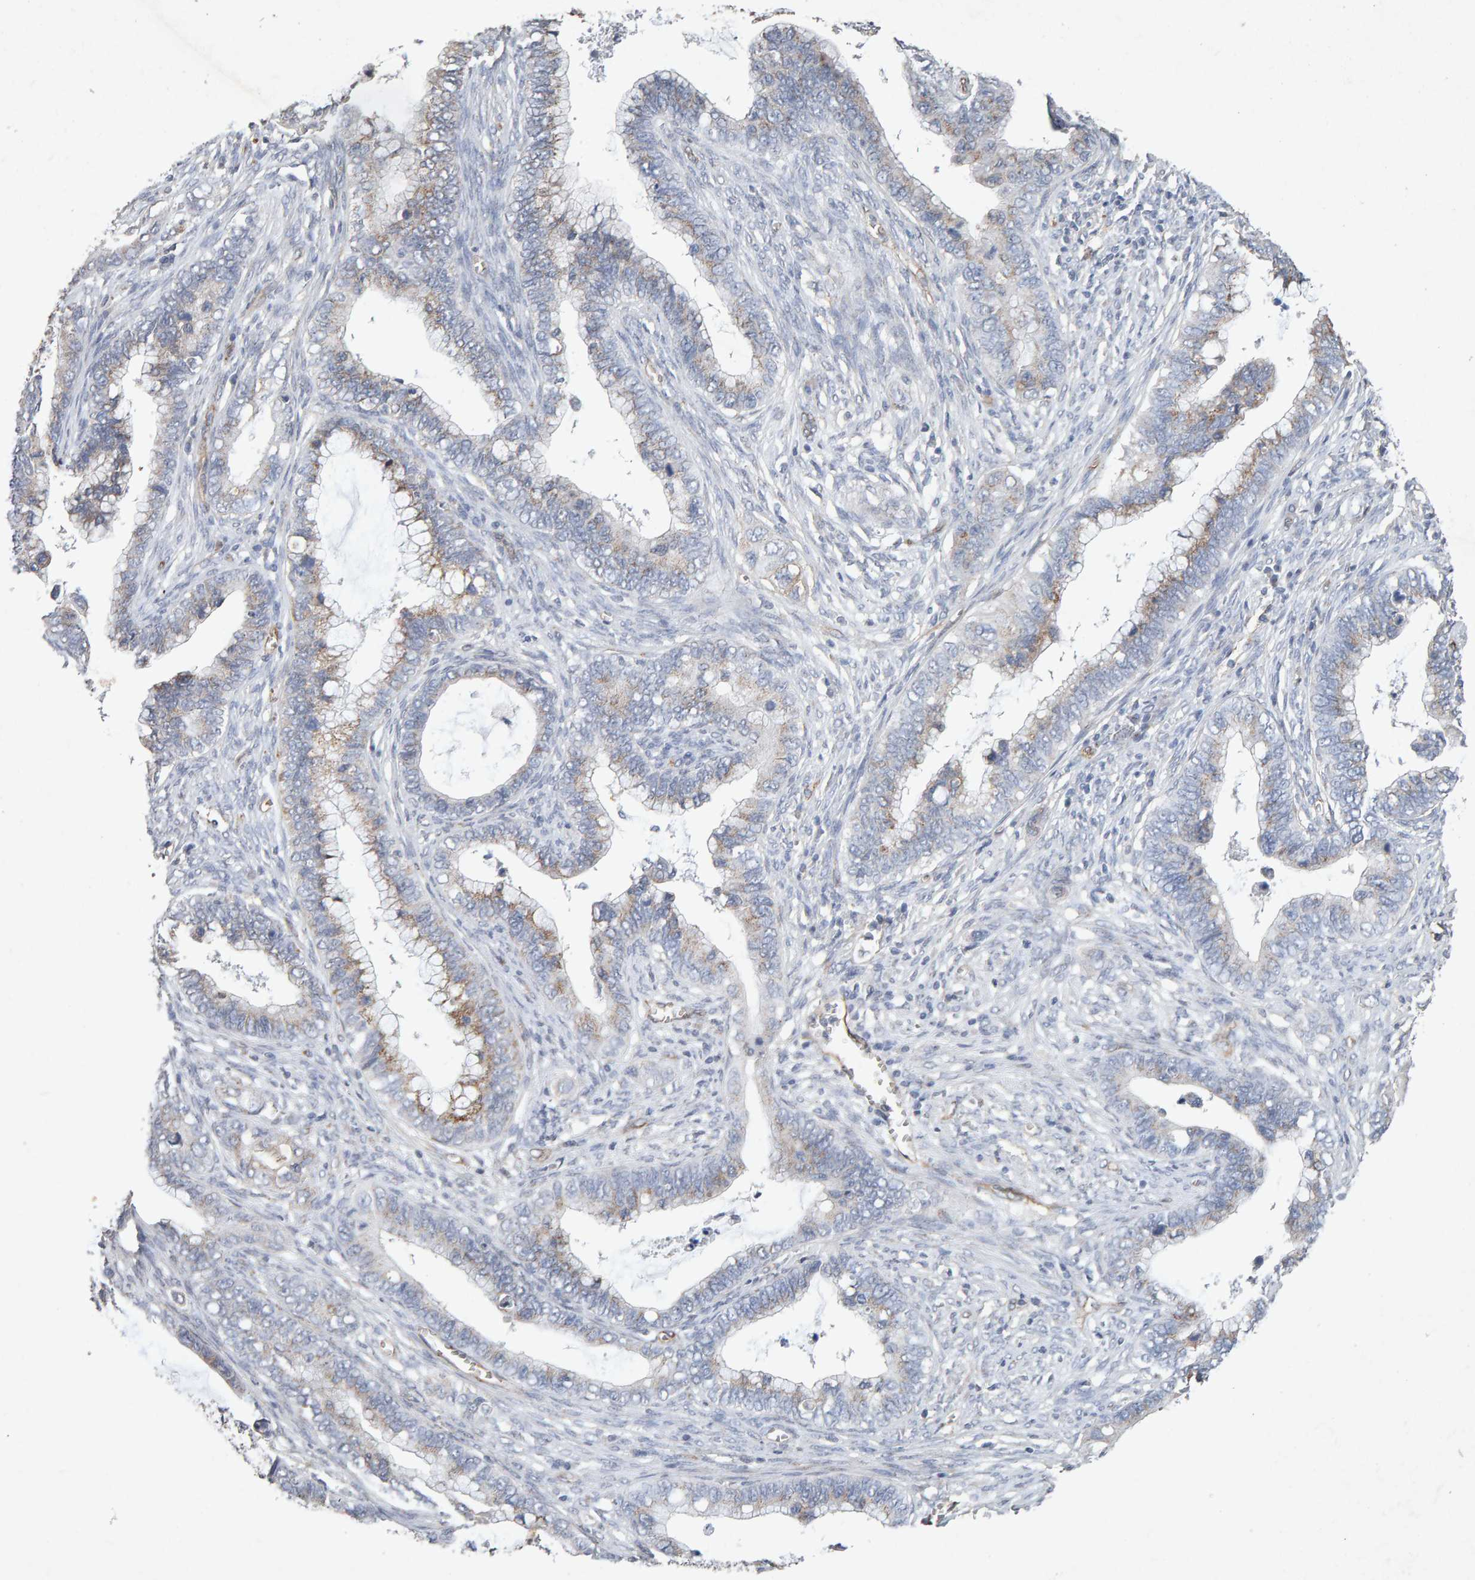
{"staining": {"intensity": "weak", "quantity": "25%-75%", "location": "cytoplasmic/membranous"}, "tissue": "cervical cancer", "cell_type": "Tumor cells", "image_type": "cancer", "snomed": [{"axis": "morphology", "description": "Adenocarcinoma, NOS"}, {"axis": "topography", "description": "Cervix"}], "caption": "Immunohistochemistry (DAB) staining of human cervical cancer (adenocarcinoma) shows weak cytoplasmic/membranous protein positivity in about 25%-75% of tumor cells.", "gene": "PTPRM", "patient": {"sex": "female", "age": 44}}